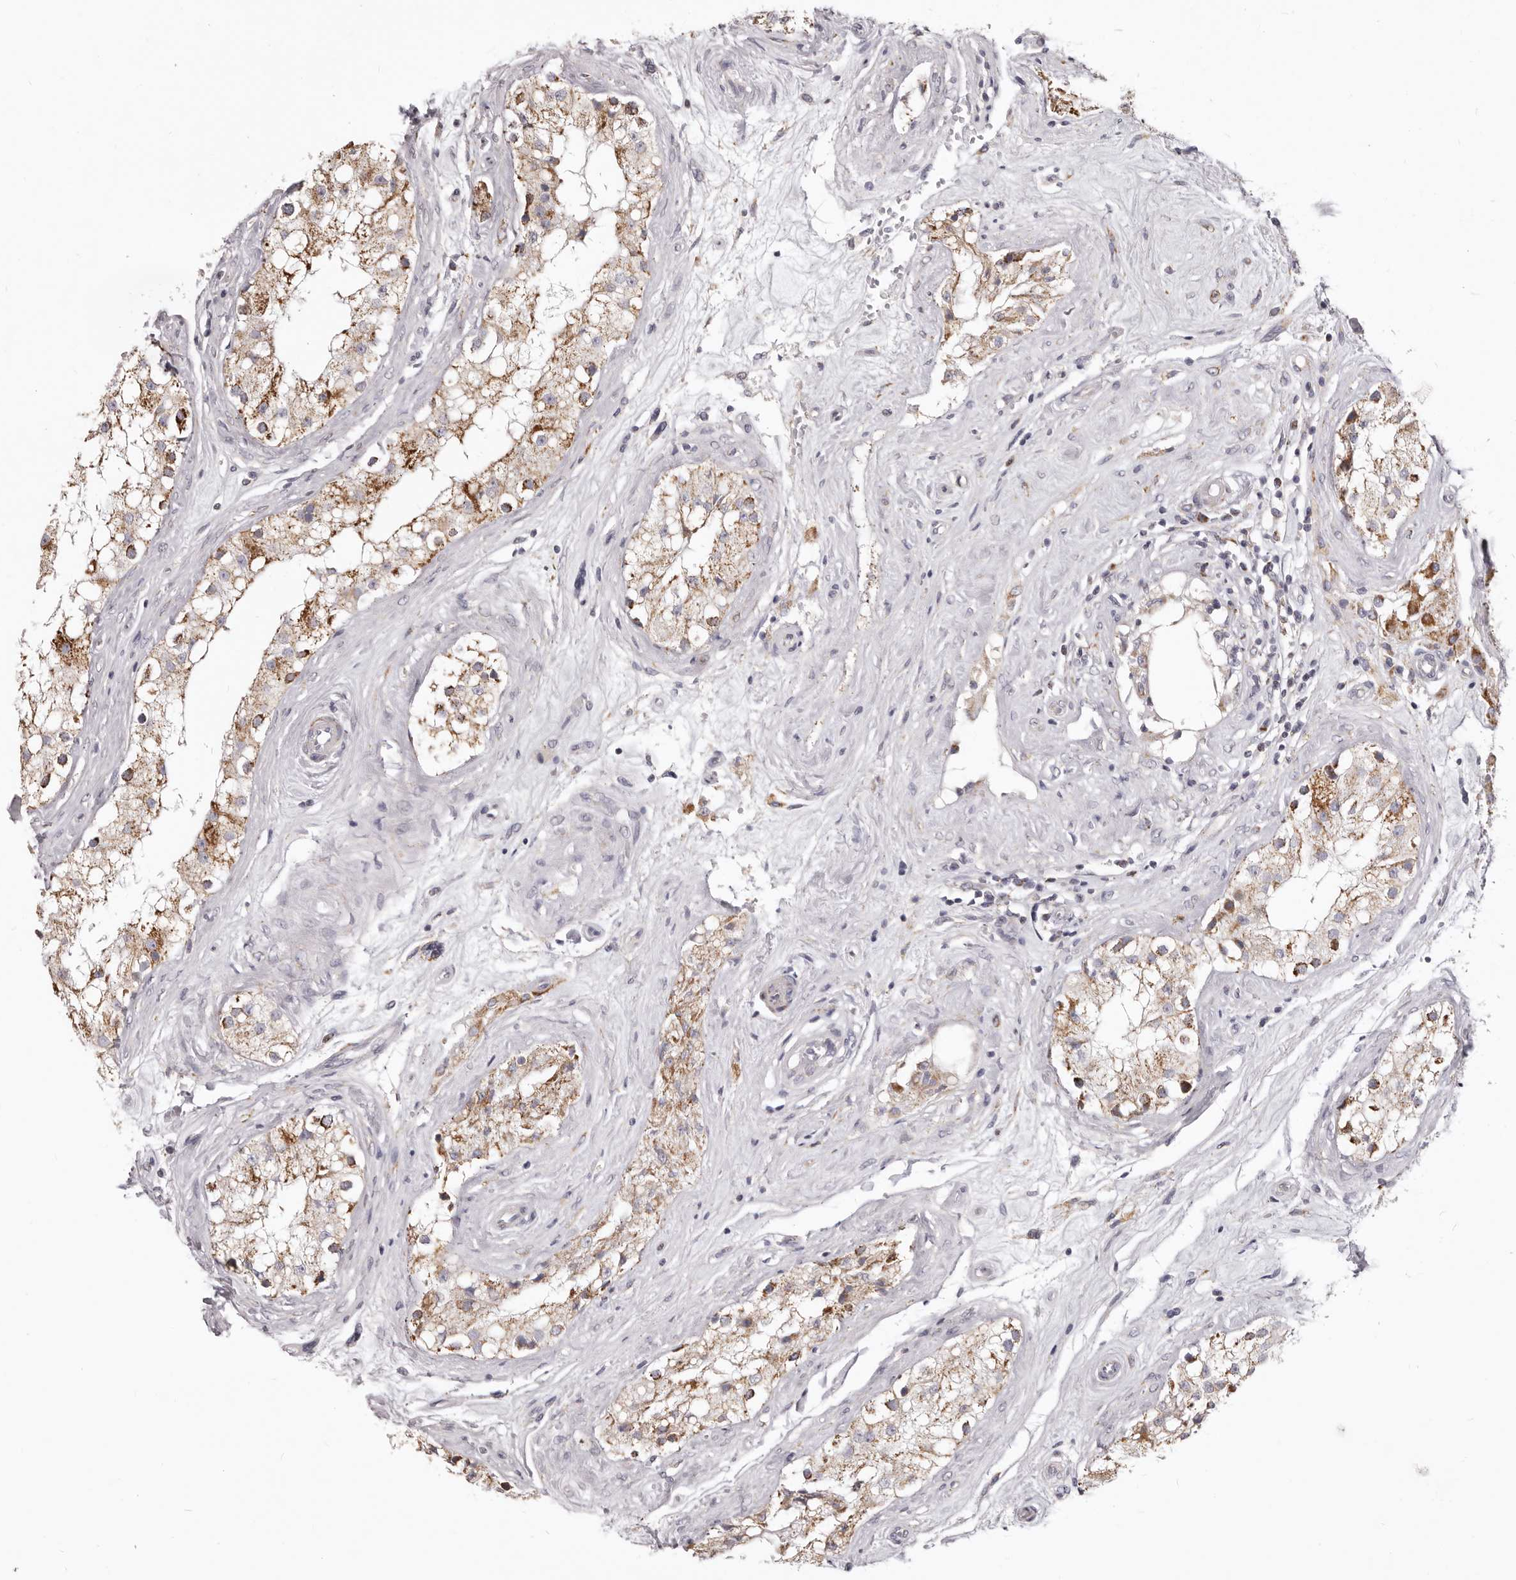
{"staining": {"intensity": "moderate", "quantity": "25%-75%", "location": "cytoplasmic/membranous"}, "tissue": "testis", "cell_type": "Cells in seminiferous ducts", "image_type": "normal", "snomed": [{"axis": "morphology", "description": "Normal tissue, NOS"}, {"axis": "topography", "description": "Testis"}], "caption": "Immunohistochemistry (IHC) (DAB) staining of normal human testis shows moderate cytoplasmic/membranous protein expression in approximately 25%-75% of cells in seminiferous ducts.", "gene": "PRMT2", "patient": {"sex": "male", "age": 84}}